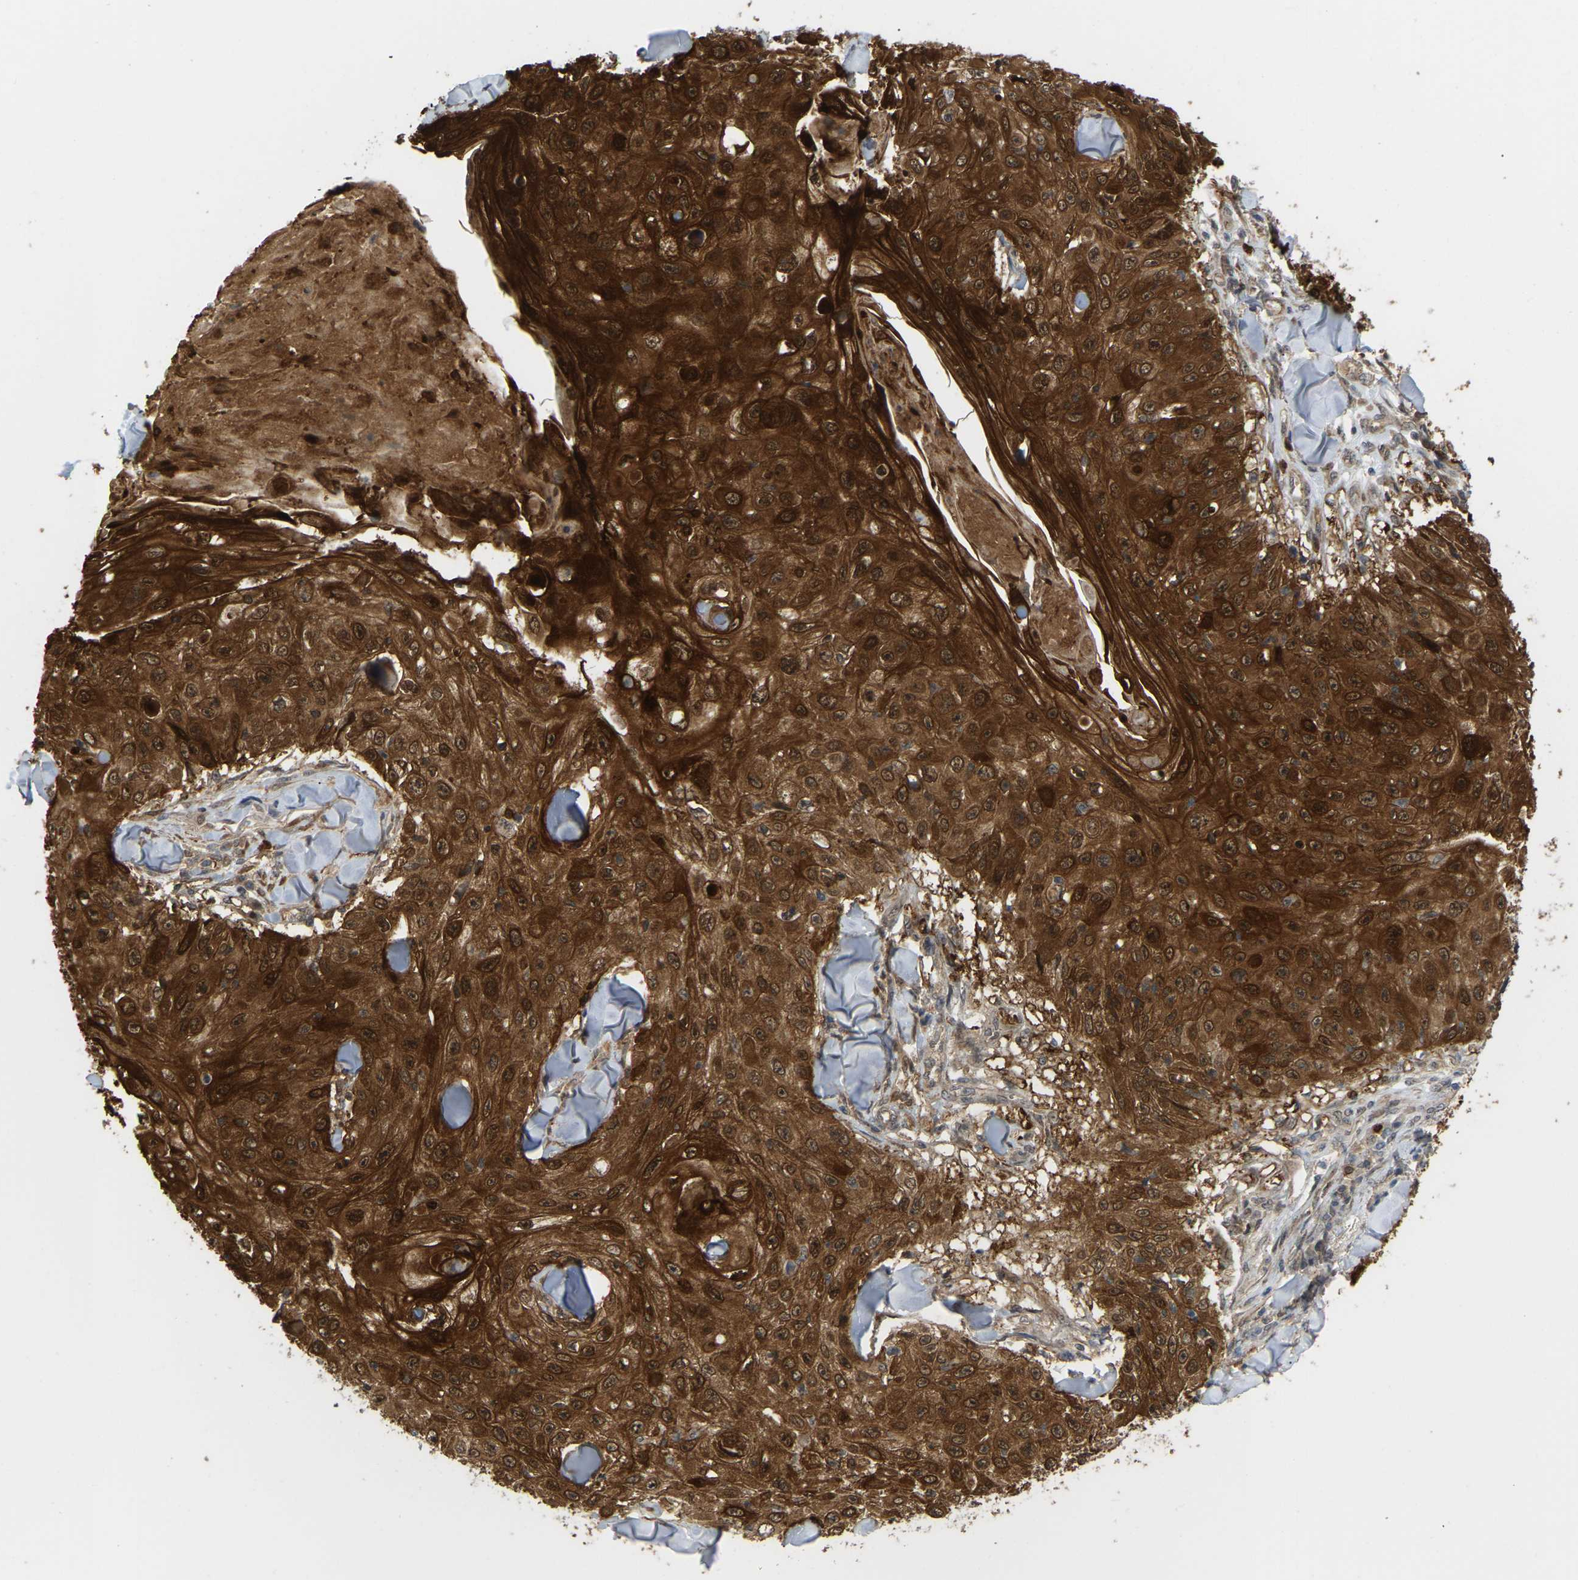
{"staining": {"intensity": "strong", "quantity": ">75%", "location": "cytoplasmic/membranous"}, "tissue": "skin cancer", "cell_type": "Tumor cells", "image_type": "cancer", "snomed": [{"axis": "morphology", "description": "Squamous cell carcinoma, NOS"}, {"axis": "topography", "description": "Skin"}], "caption": "The histopathology image shows immunohistochemical staining of skin cancer (squamous cell carcinoma). There is strong cytoplasmic/membranous expression is present in approximately >75% of tumor cells.", "gene": "SERPINB5", "patient": {"sex": "male", "age": 86}}